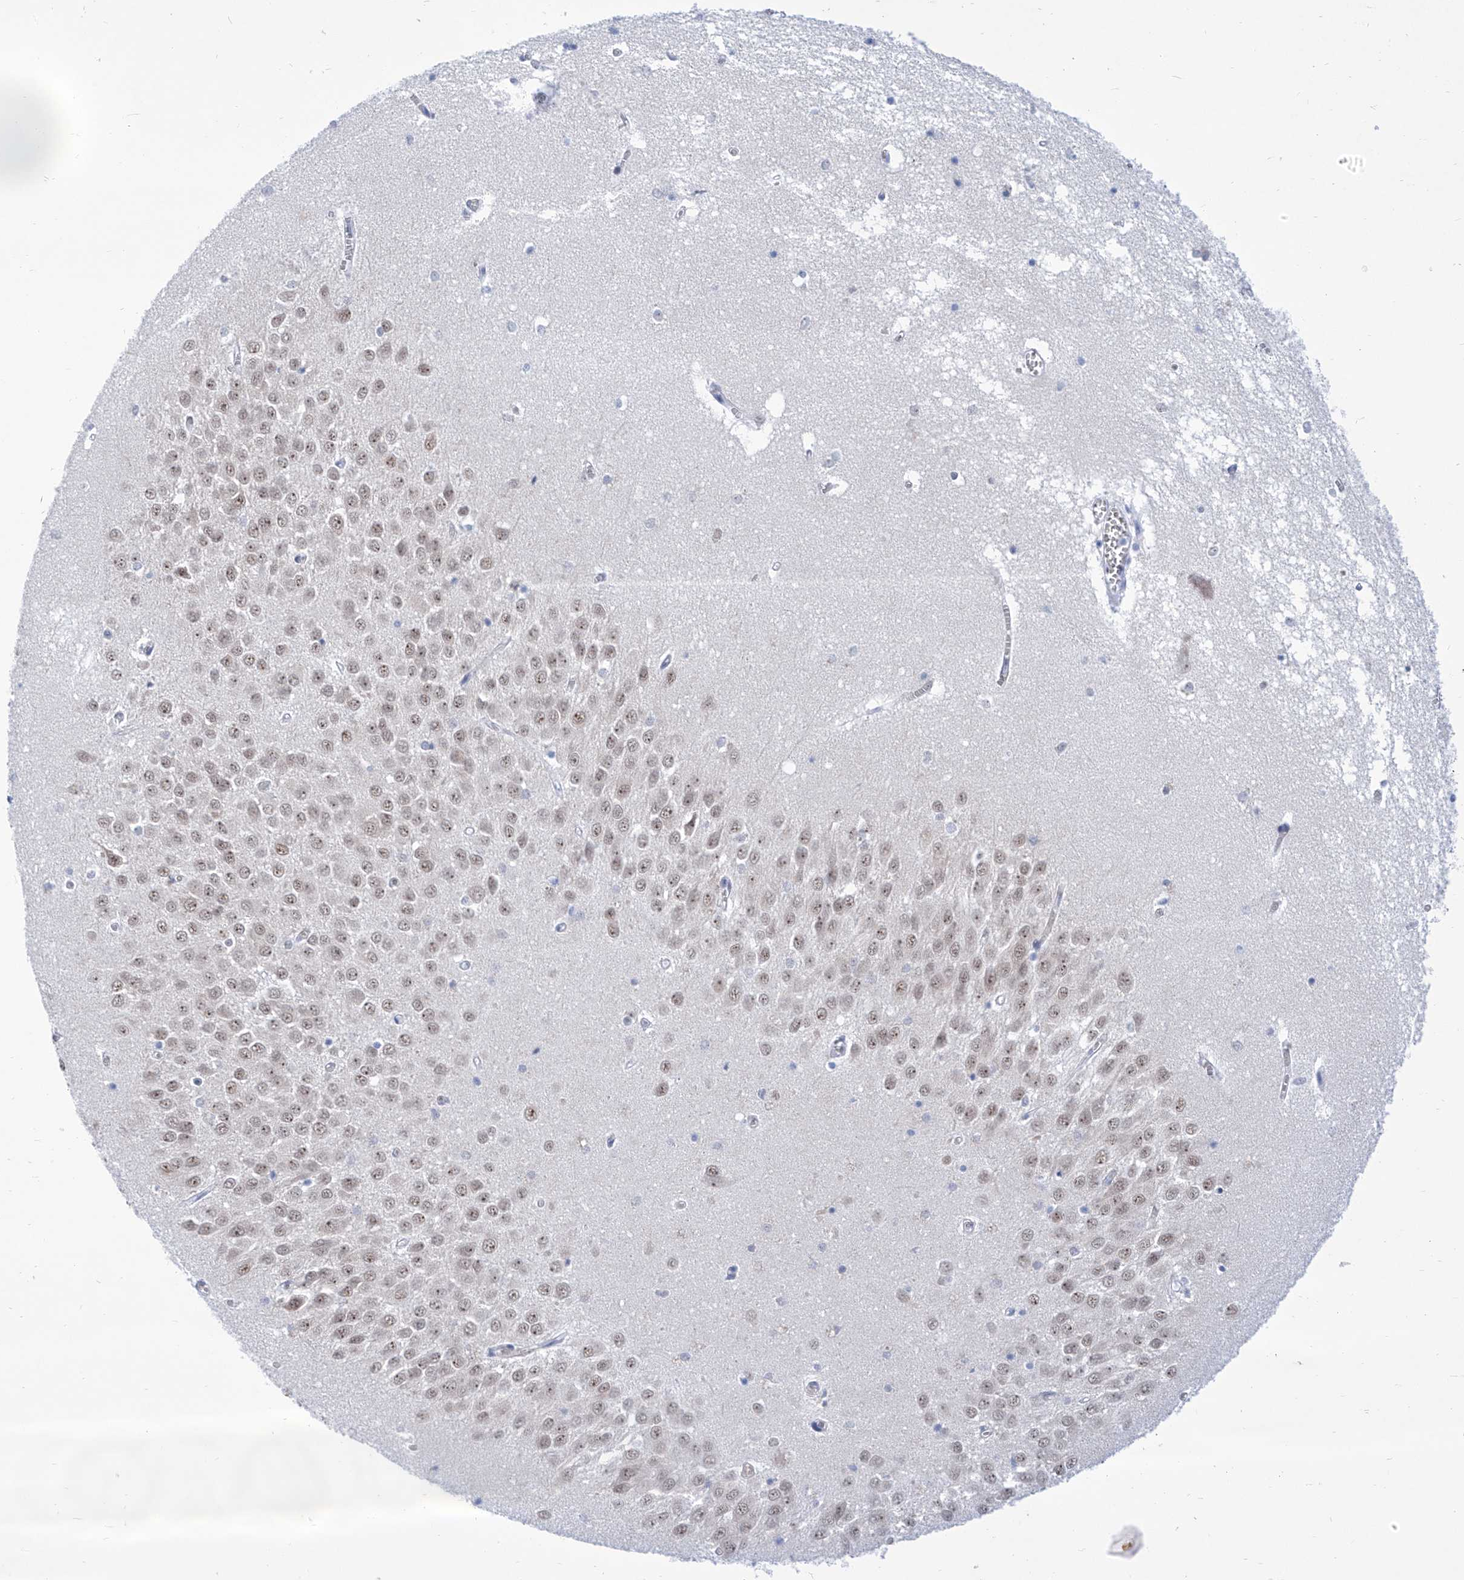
{"staining": {"intensity": "negative", "quantity": "none", "location": "none"}, "tissue": "hippocampus", "cell_type": "Glial cells", "image_type": "normal", "snomed": [{"axis": "morphology", "description": "Normal tissue, NOS"}, {"axis": "topography", "description": "Hippocampus"}], "caption": "The immunohistochemistry (IHC) photomicrograph has no significant expression in glial cells of hippocampus. The staining is performed using DAB brown chromogen with nuclei counter-stained in using hematoxylin.", "gene": "SART1", "patient": {"sex": "male", "age": 70}}